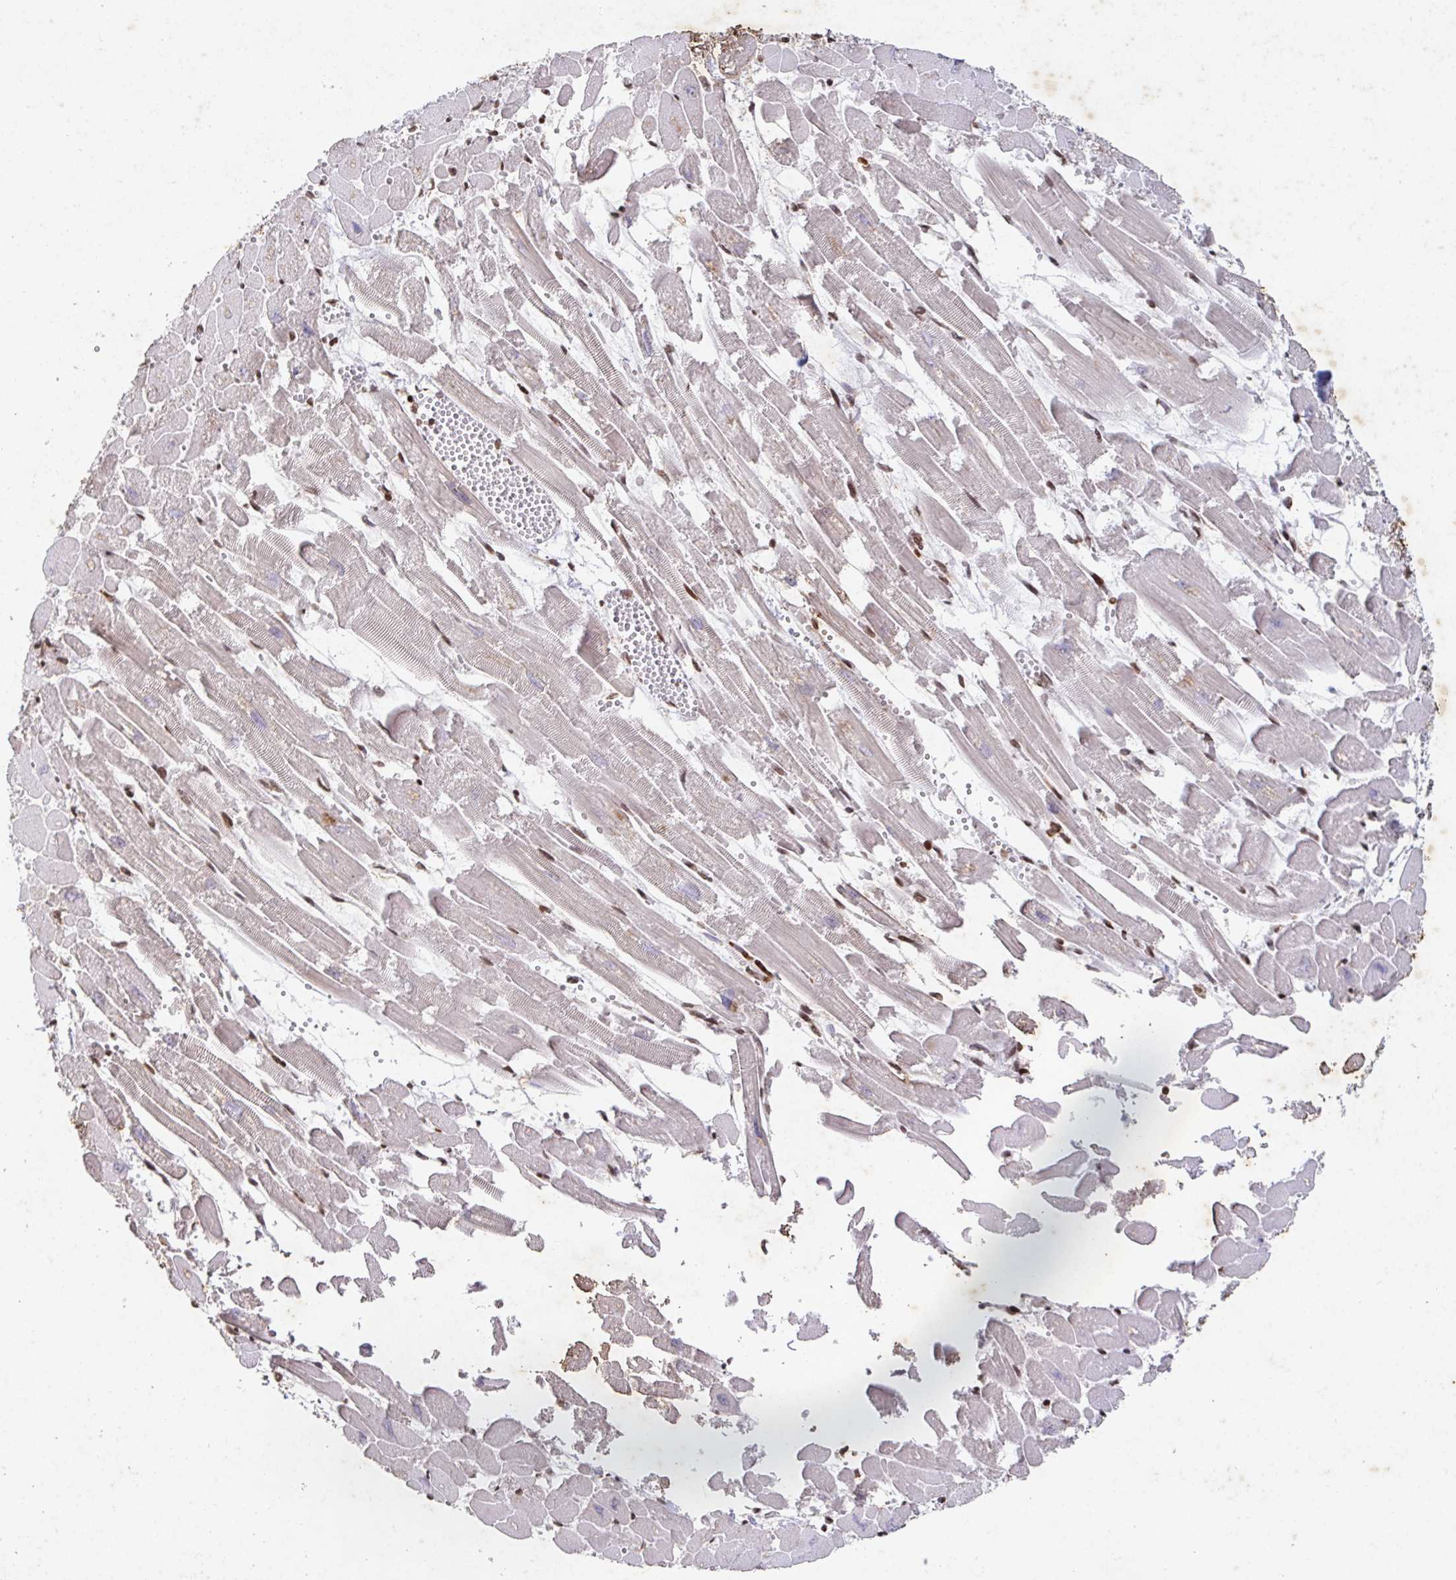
{"staining": {"intensity": "moderate", "quantity": ">75%", "location": "cytoplasmic/membranous,nuclear"}, "tissue": "heart muscle", "cell_type": "Cardiomyocytes", "image_type": "normal", "snomed": [{"axis": "morphology", "description": "Normal tissue, NOS"}, {"axis": "topography", "description": "Heart"}], "caption": "Unremarkable heart muscle demonstrates moderate cytoplasmic/membranous,nuclear positivity in about >75% of cardiomyocytes, visualized by immunohistochemistry. Nuclei are stained in blue.", "gene": "C19orf53", "patient": {"sex": "female", "age": 52}}